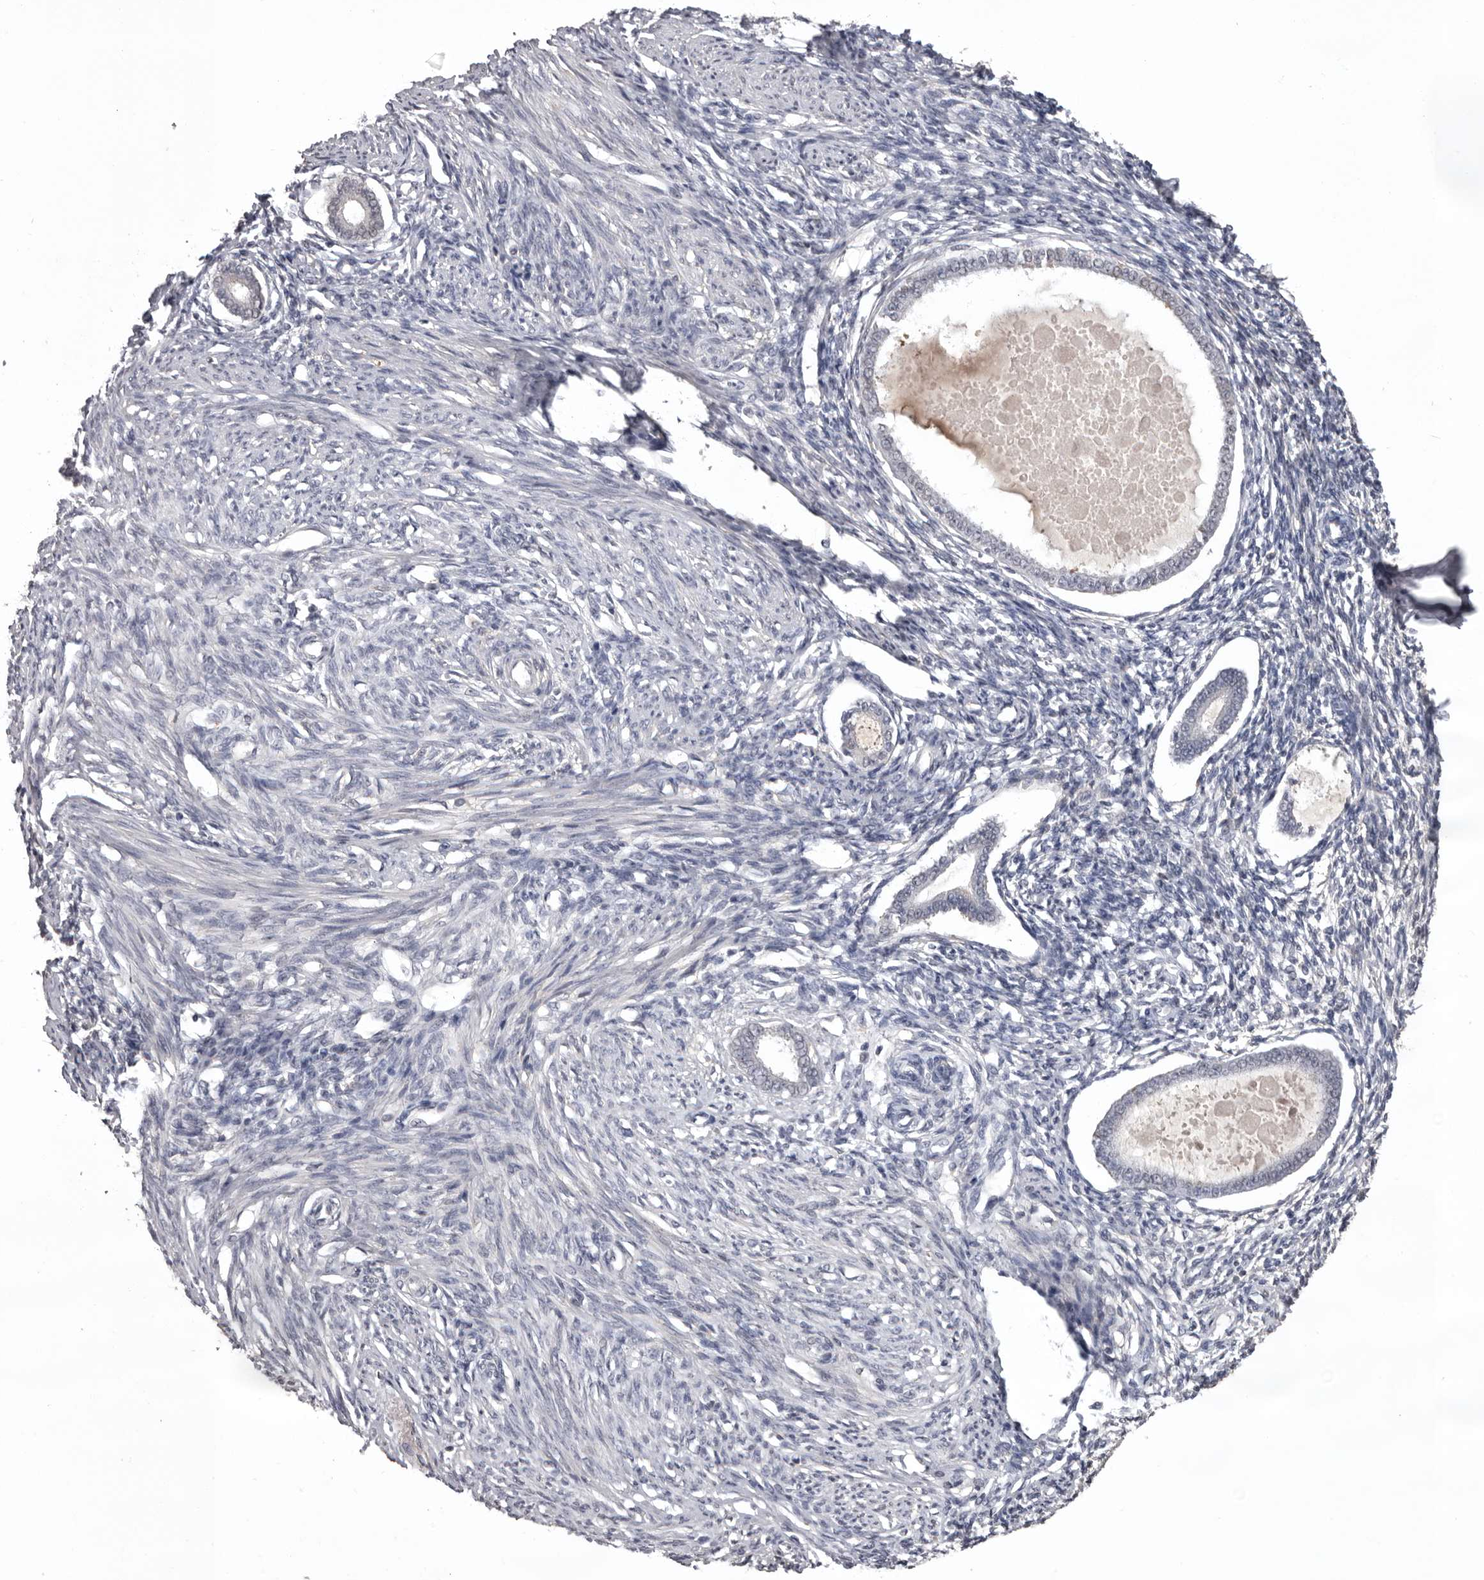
{"staining": {"intensity": "negative", "quantity": "none", "location": "none"}, "tissue": "endometrium", "cell_type": "Cells in endometrial stroma", "image_type": "normal", "snomed": [{"axis": "morphology", "description": "Normal tissue, NOS"}, {"axis": "topography", "description": "Endometrium"}], "caption": "High power microscopy photomicrograph of an immunohistochemistry (IHC) image of normal endometrium, revealing no significant positivity in cells in endometrial stroma. Brightfield microscopy of immunohistochemistry stained with DAB (brown) and hematoxylin (blue), captured at high magnification.", "gene": "MDH1", "patient": {"sex": "female", "age": 56}}